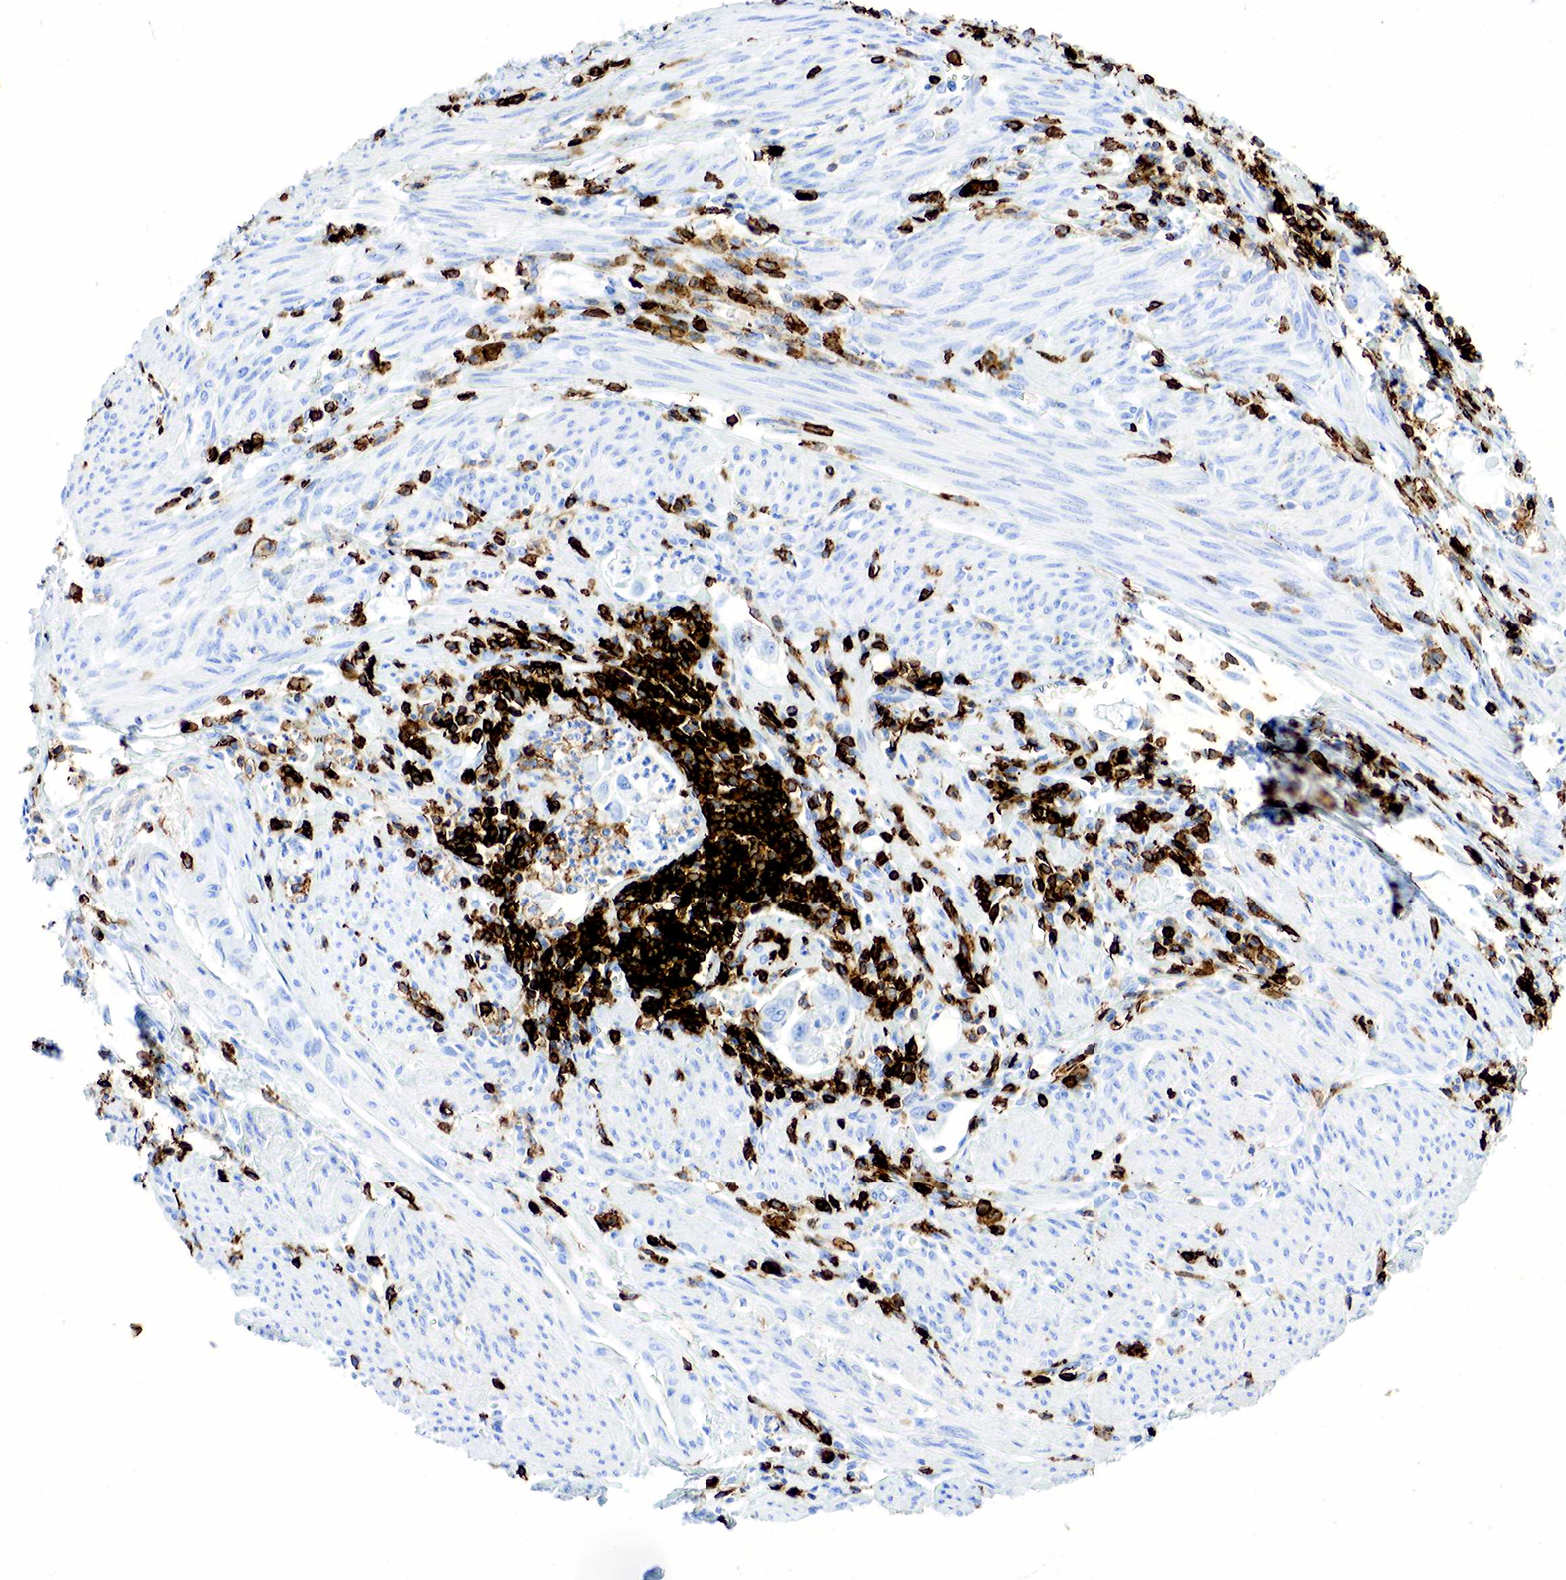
{"staining": {"intensity": "negative", "quantity": "none", "location": "none"}, "tissue": "endometrial cancer", "cell_type": "Tumor cells", "image_type": "cancer", "snomed": [{"axis": "morphology", "description": "Adenocarcinoma, NOS"}, {"axis": "topography", "description": "Endometrium"}], "caption": "This histopathology image is of endometrial cancer stained with immunohistochemistry (IHC) to label a protein in brown with the nuclei are counter-stained blue. There is no positivity in tumor cells.", "gene": "PTPRC", "patient": {"sex": "female", "age": 75}}